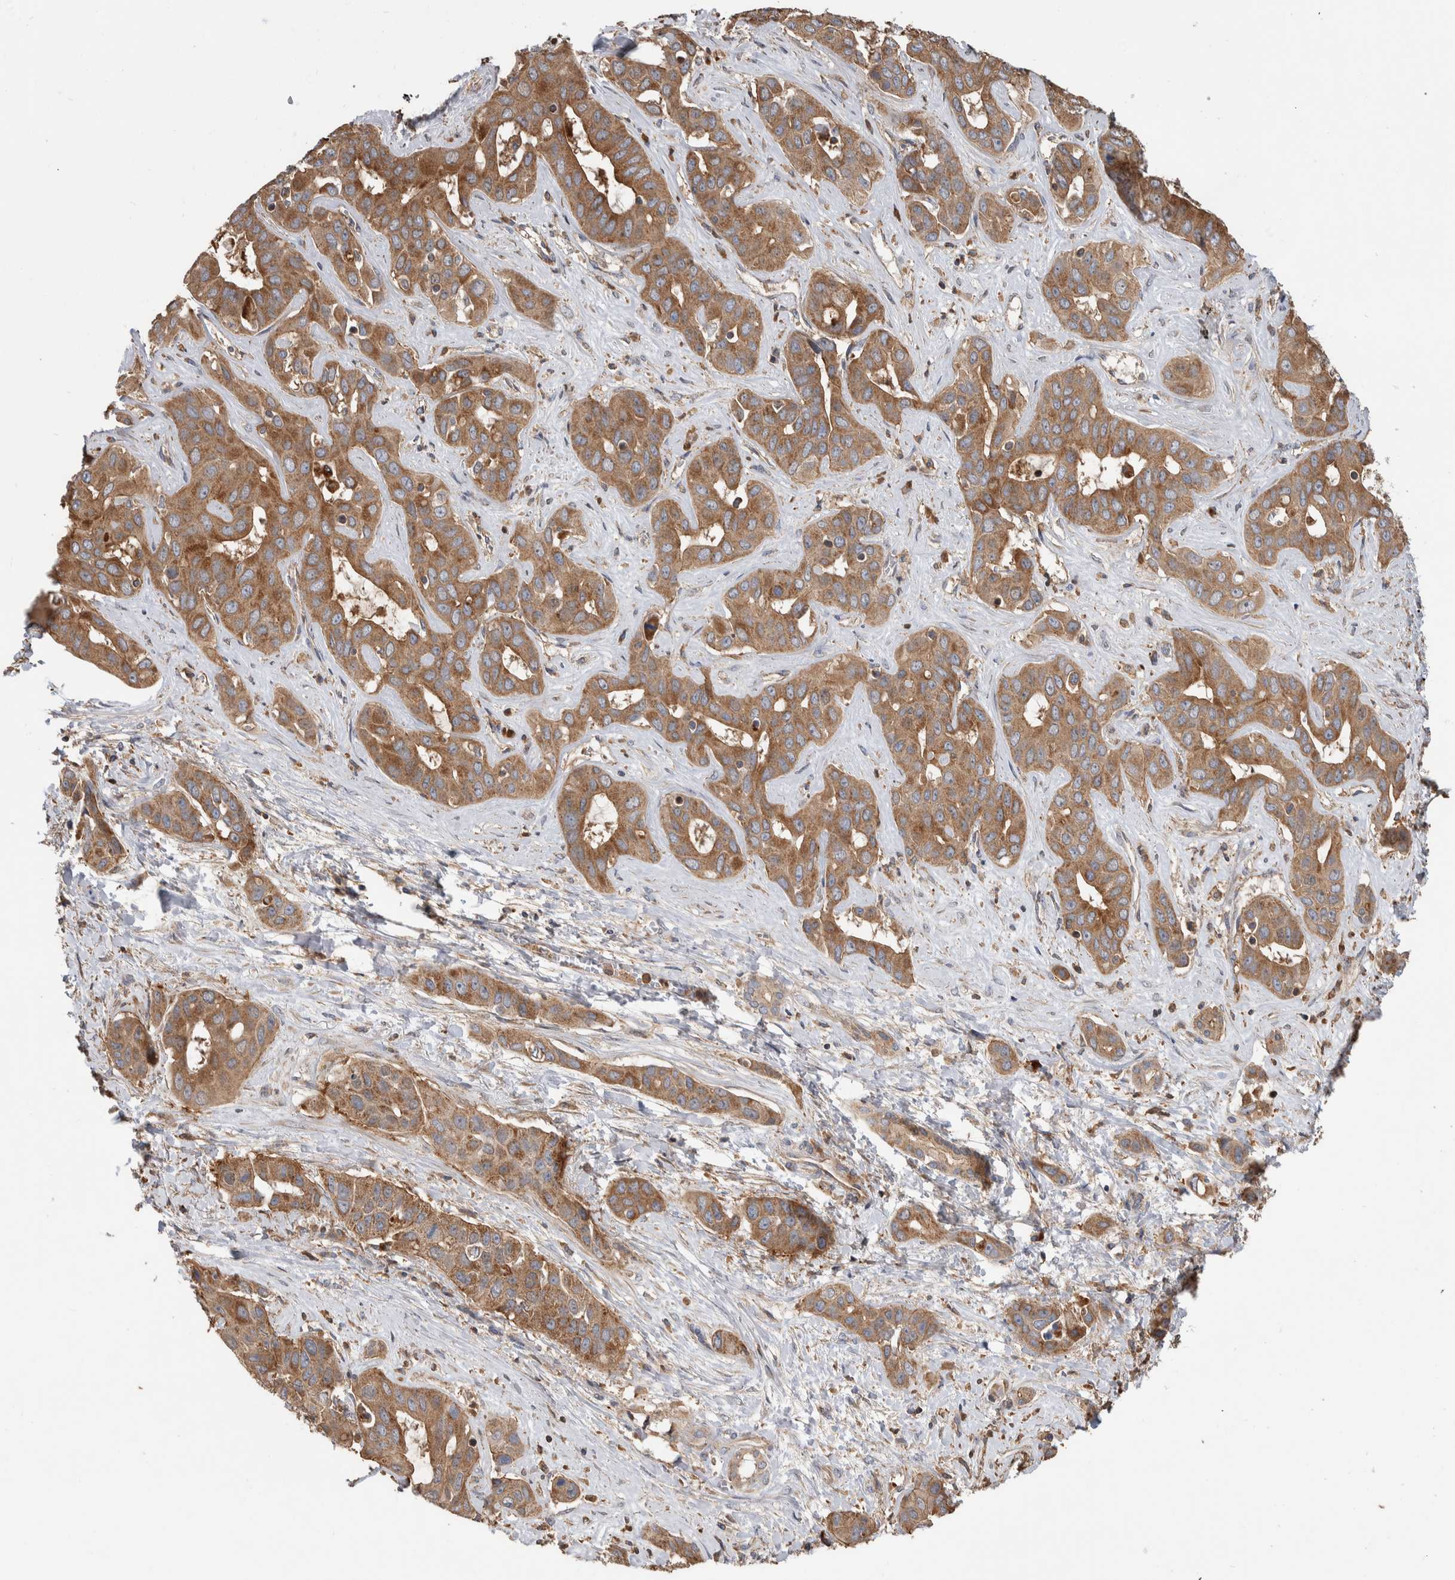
{"staining": {"intensity": "moderate", "quantity": ">75%", "location": "cytoplasmic/membranous"}, "tissue": "liver cancer", "cell_type": "Tumor cells", "image_type": "cancer", "snomed": [{"axis": "morphology", "description": "Cholangiocarcinoma"}, {"axis": "topography", "description": "Liver"}], "caption": "Liver cancer (cholangiocarcinoma) tissue displays moderate cytoplasmic/membranous positivity in approximately >75% of tumor cells", "gene": "SDCBP", "patient": {"sex": "female", "age": 52}}